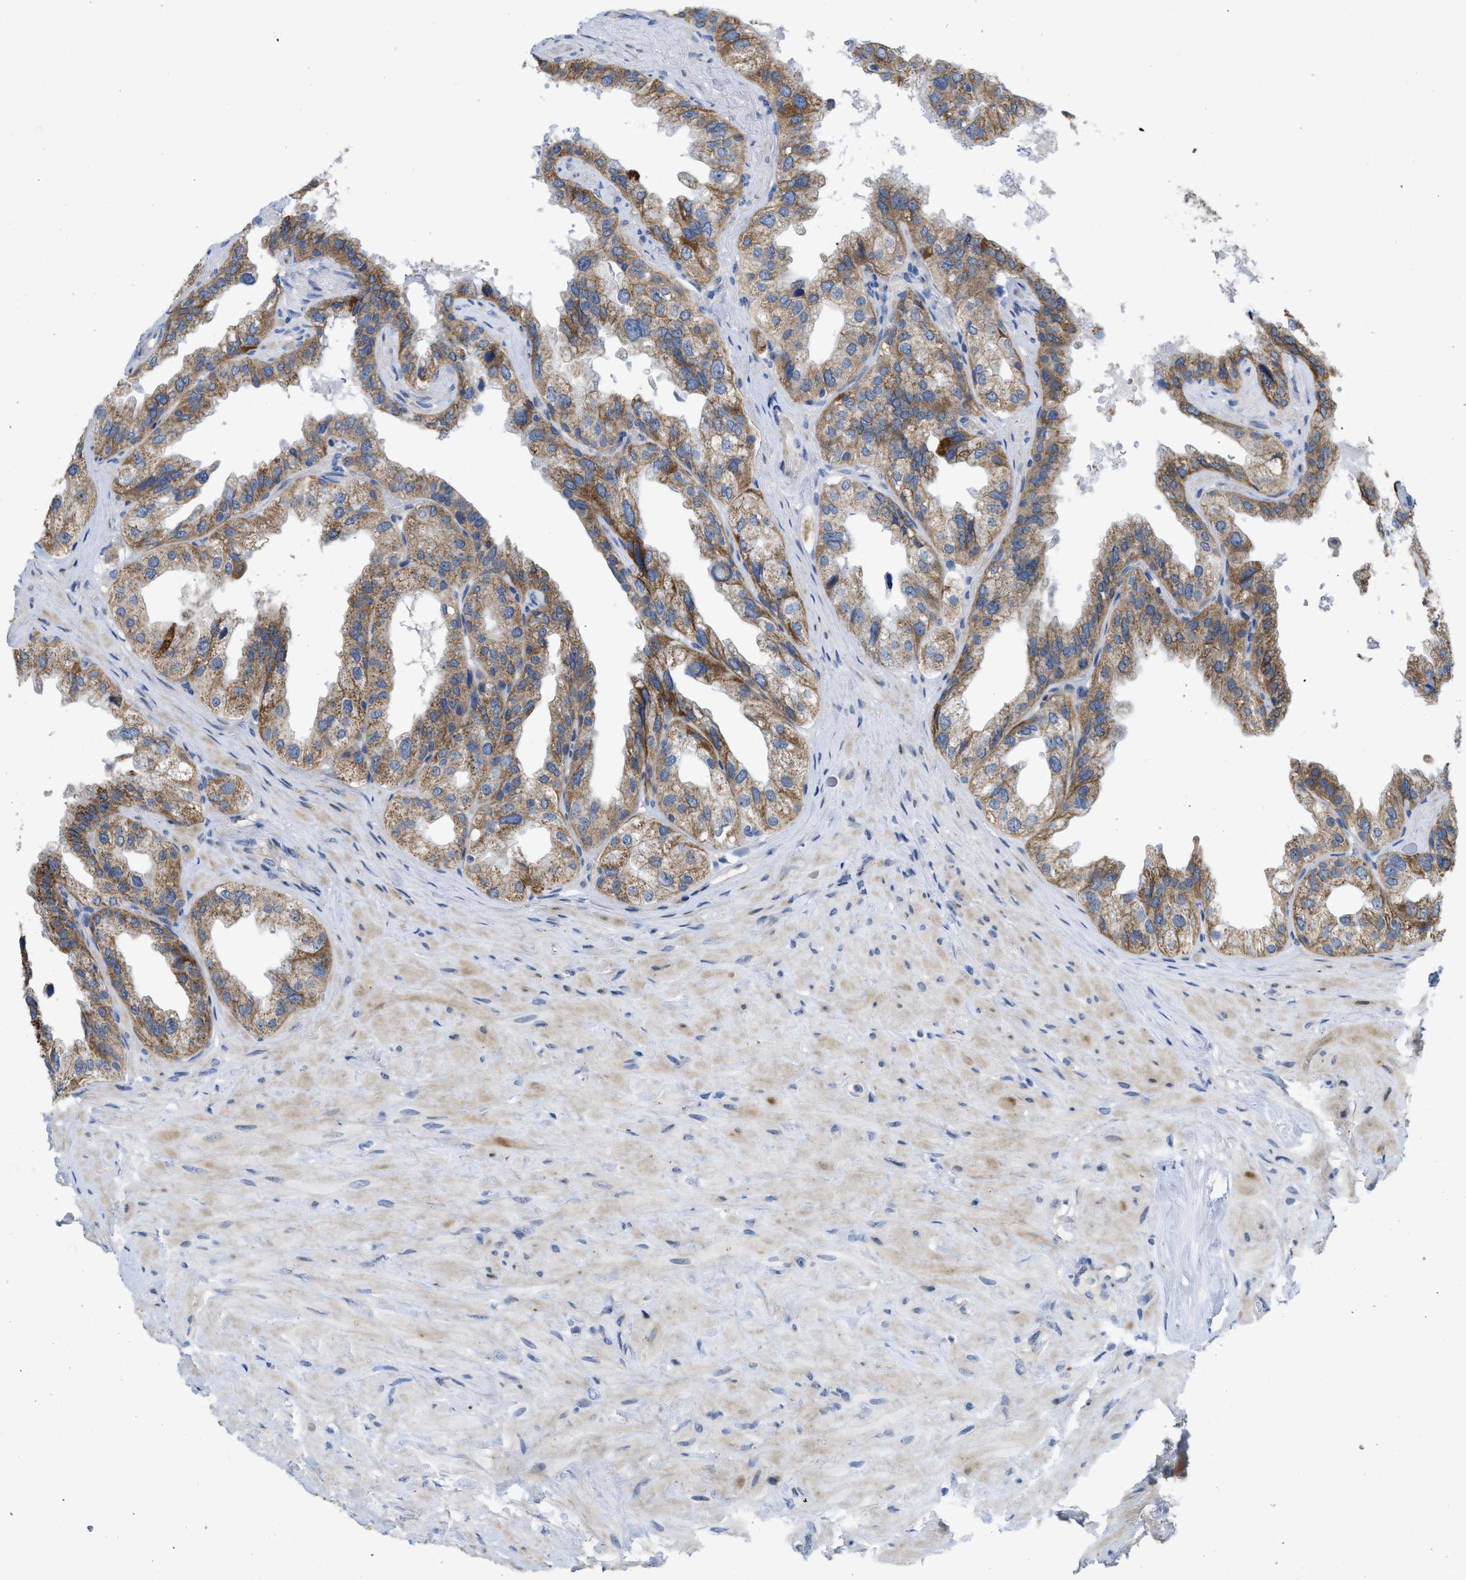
{"staining": {"intensity": "moderate", "quantity": "25%-75%", "location": "cytoplasmic/membranous"}, "tissue": "seminal vesicle", "cell_type": "Glandular cells", "image_type": "normal", "snomed": [{"axis": "morphology", "description": "Normal tissue, NOS"}, {"axis": "topography", "description": "Seminal veicle"}], "caption": "Immunohistochemistry (IHC) micrograph of unremarkable seminal vesicle stained for a protein (brown), which displays medium levels of moderate cytoplasmic/membranous expression in approximately 25%-75% of glandular cells.", "gene": "CDPF1", "patient": {"sex": "male", "age": 68}}